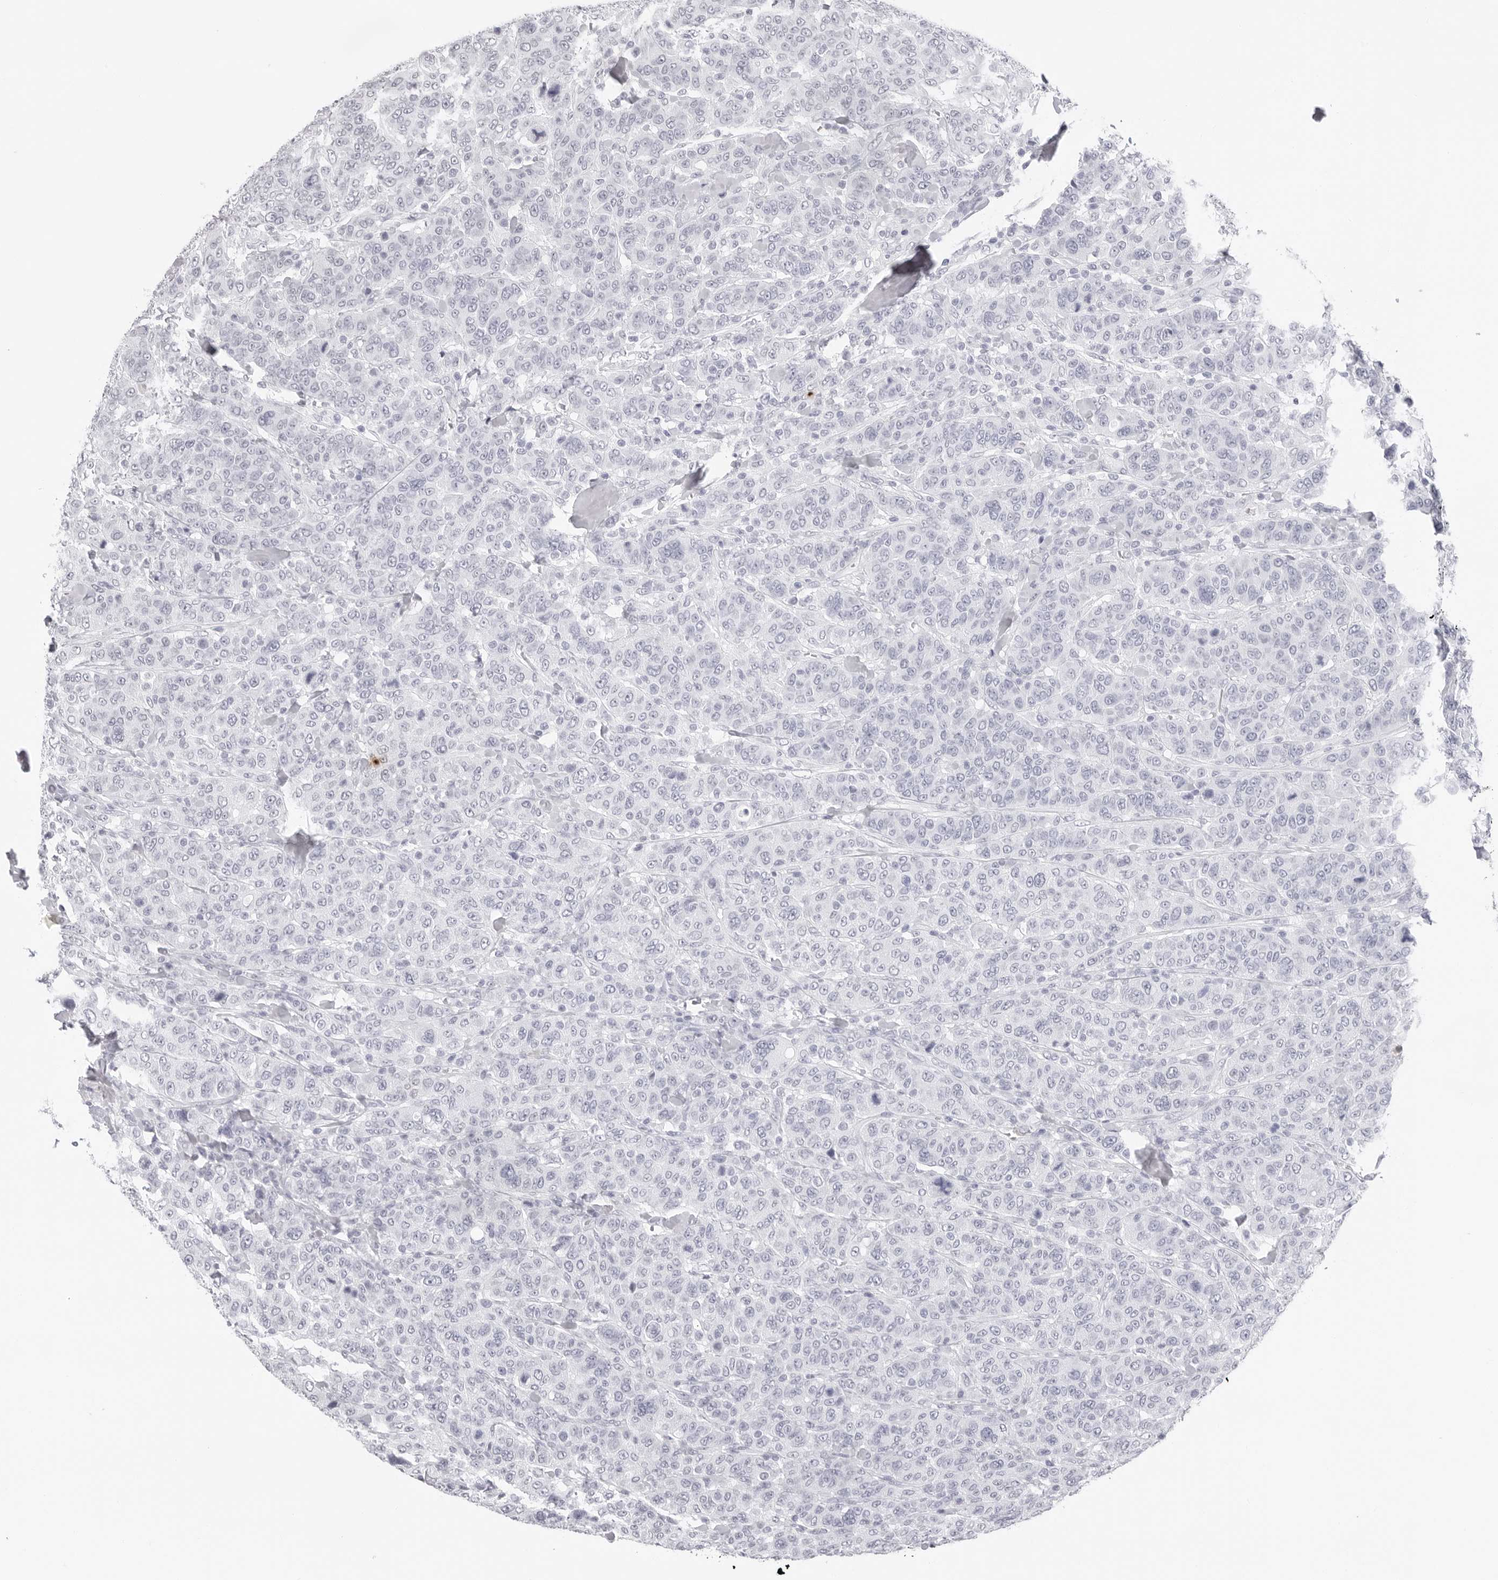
{"staining": {"intensity": "negative", "quantity": "none", "location": "none"}, "tissue": "breast cancer", "cell_type": "Tumor cells", "image_type": "cancer", "snomed": [{"axis": "morphology", "description": "Duct carcinoma"}, {"axis": "topography", "description": "Breast"}], "caption": "DAB immunohistochemical staining of human breast invasive ductal carcinoma exhibits no significant staining in tumor cells. Brightfield microscopy of immunohistochemistry (IHC) stained with DAB (brown) and hematoxylin (blue), captured at high magnification.", "gene": "CST5", "patient": {"sex": "female", "age": 37}}